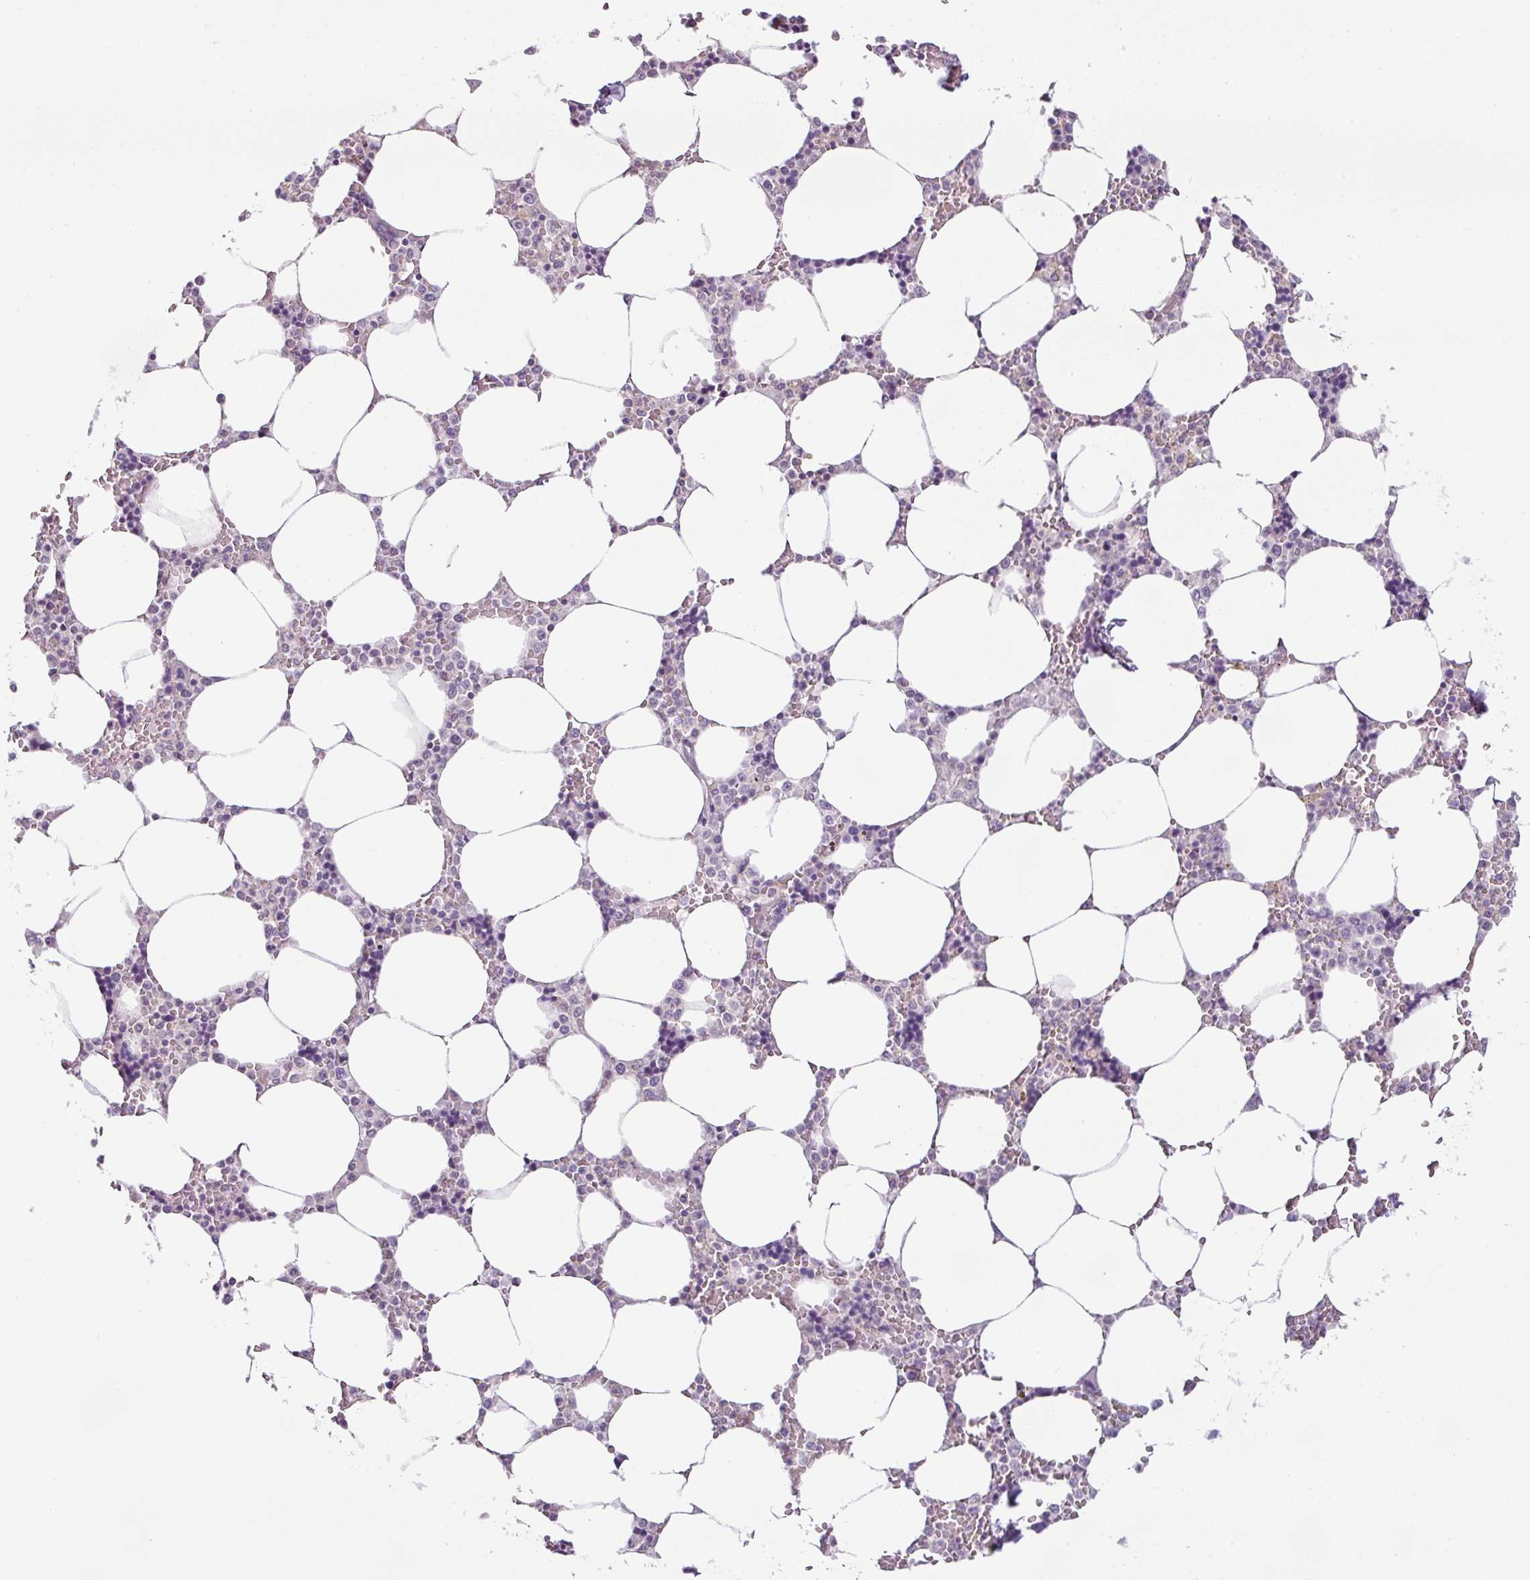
{"staining": {"intensity": "negative", "quantity": "none", "location": "none"}, "tissue": "bone marrow", "cell_type": "Hematopoietic cells", "image_type": "normal", "snomed": [{"axis": "morphology", "description": "Normal tissue, NOS"}, {"axis": "topography", "description": "Bone marrow"}], "caption": "DAB (3,3'-diaminobenzidine) immunohistochemical staining of benign bone marrow exhibits no significant expression in hematopoietic cells.", "gene": "HMCN2", "patient": {"sex": "male", "age": 64}}